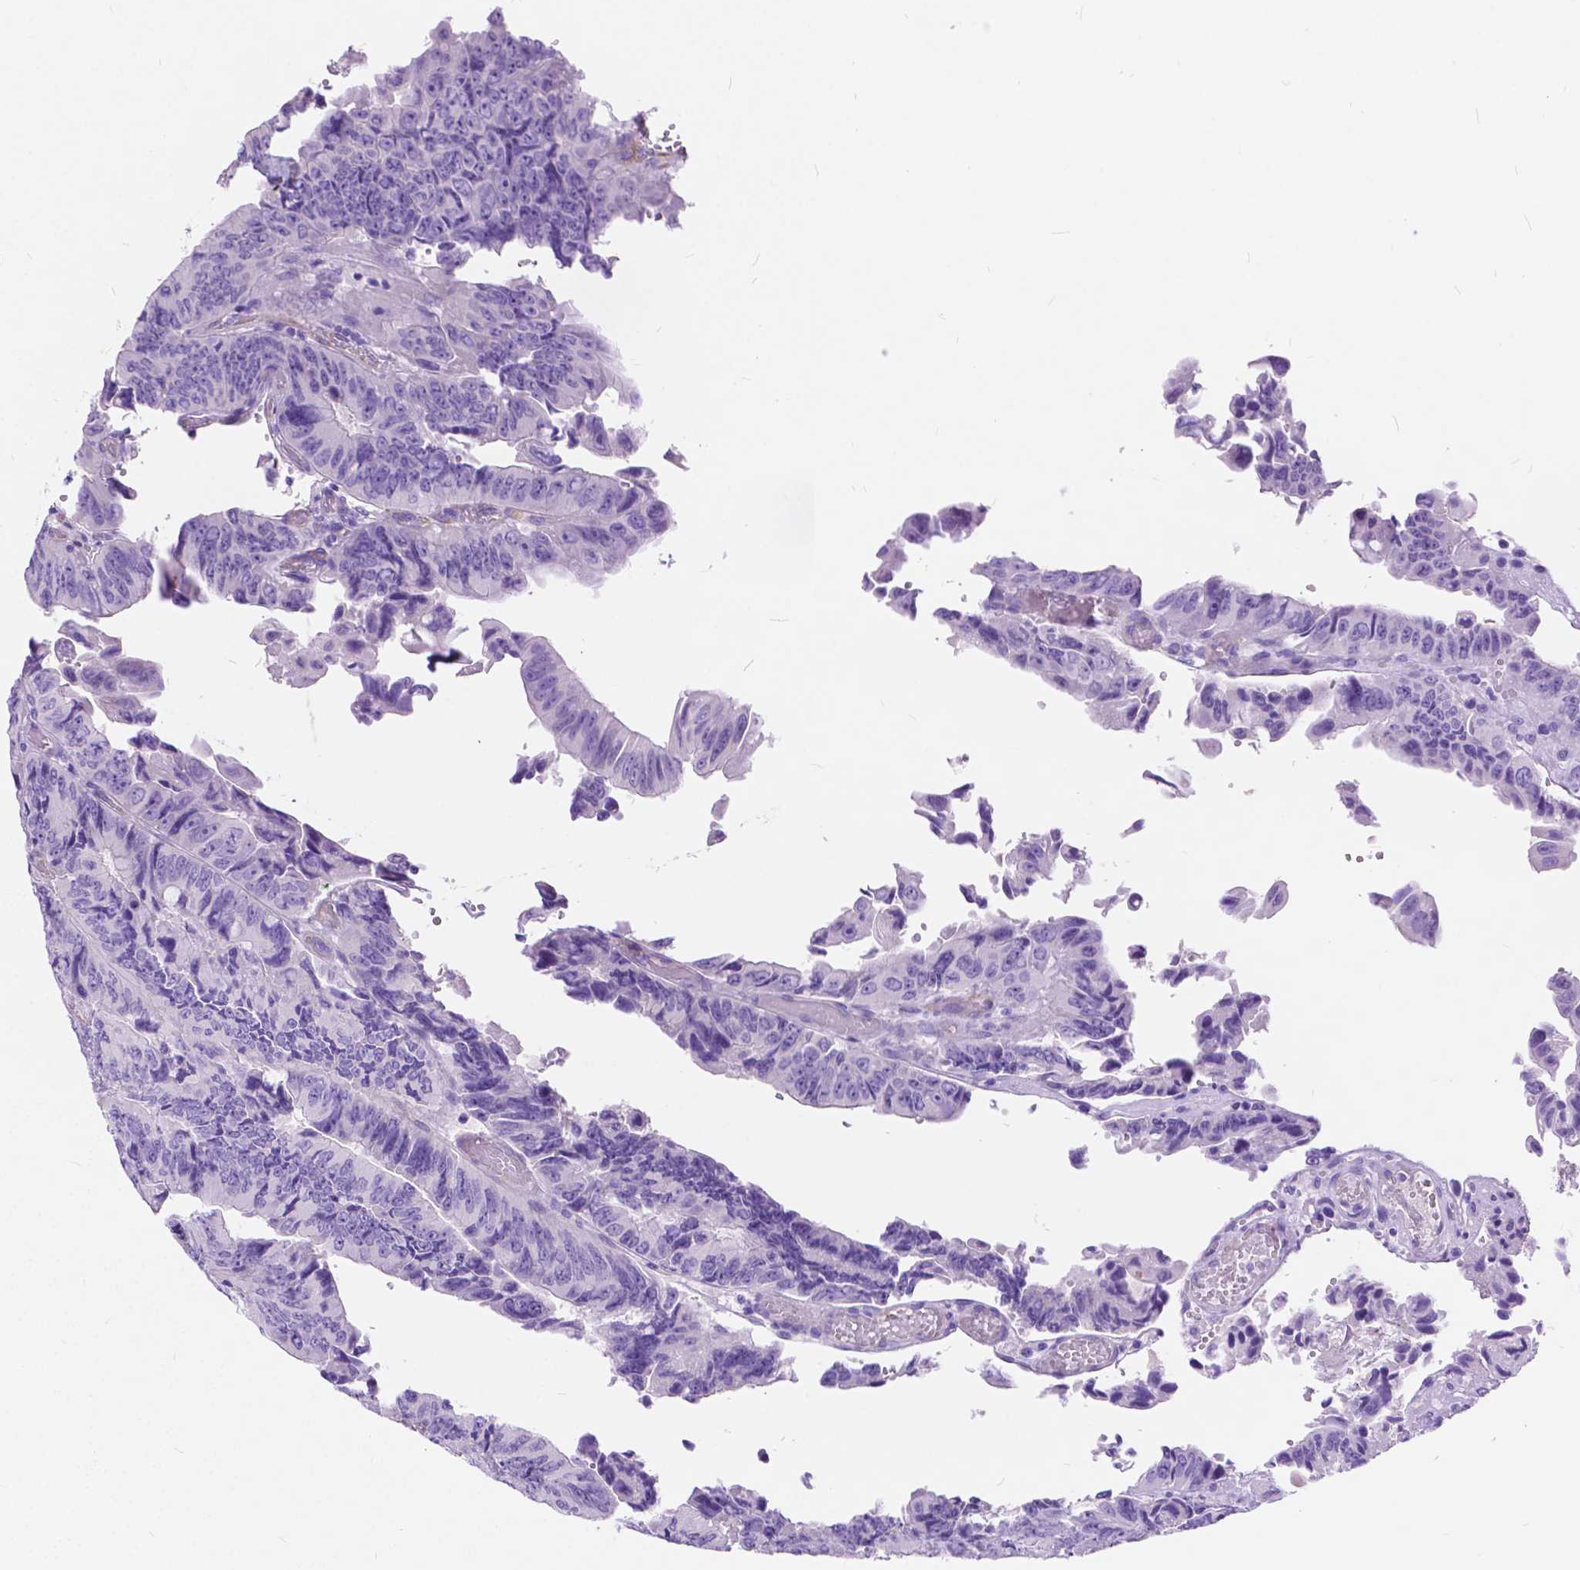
{"staining": {"intensity": "negative", "quantity": "none", "location": "none"}, "tissue": "colorectal cancer", "cell_type": "Tumor cells", "image_type": "cancer", "snomed": [{"axis": "morphology", "description": "Adenocarcinoma, NOS"}, {"axis": "topography", "description": "Colon"}], "caption": "A high-resolution micrograph shows IHC staining of colorectal adenocarcinoma, which displays no significant staining in tumor cells.", "gene": "CHRM1", "patient": {"sex": "female", "age": 84}}